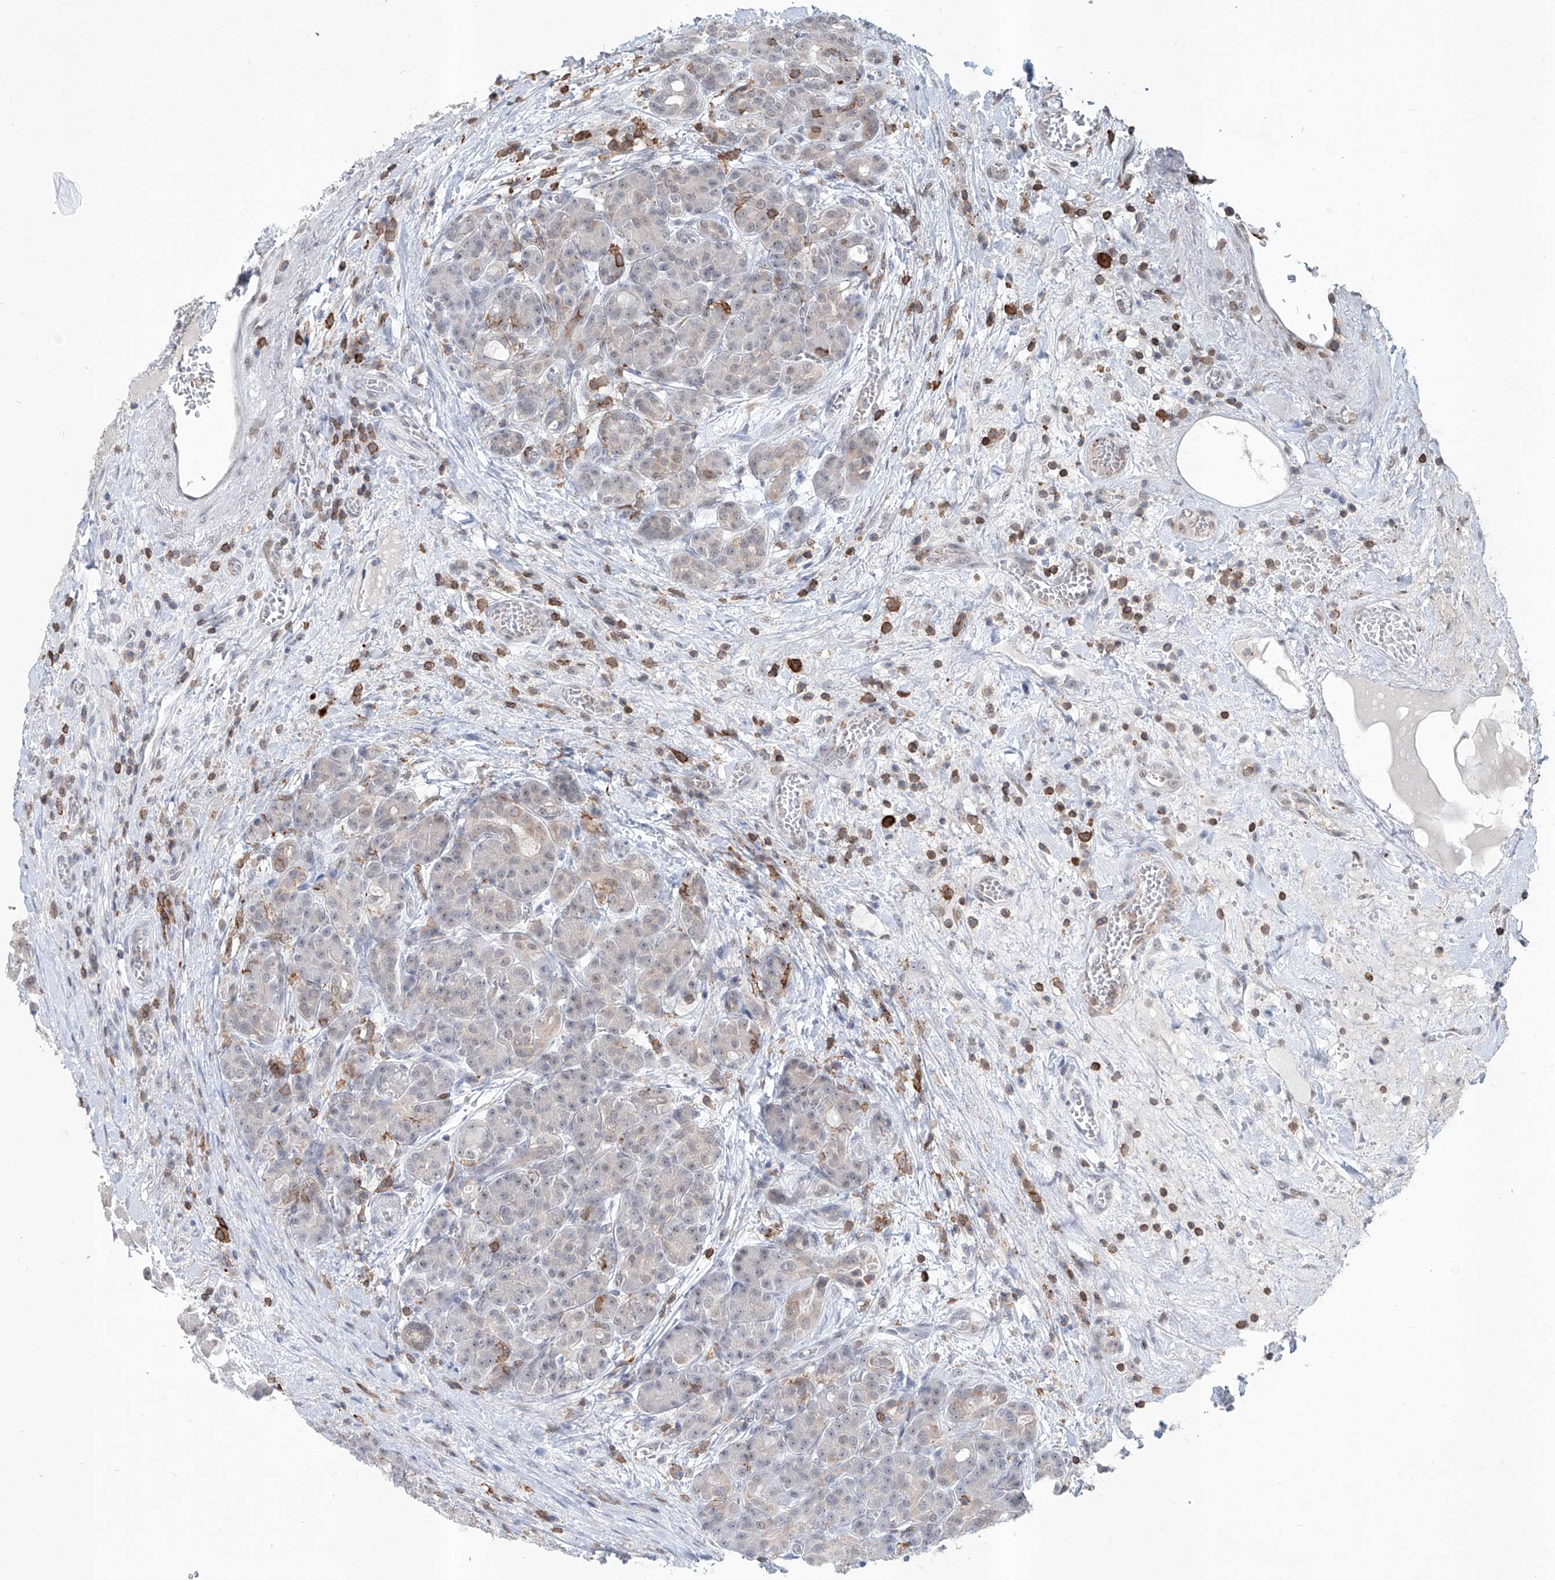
{"staining": {"intensity": "negative", "quantity": "none", "location": "none"}, "tissue": "pancreas", "cell_type": "Exocrine glandular cells", "image_type": "normal", "snomed": [{"axis": "morphology", "description": "Normal tissue, NOS"}, {"axis": "topography", "description": "Pancreas"}], "caption": "Micrograph shows no significant protein expression in exocrine glandular cells of unremarkable pancreas. (Immunohistochemistry (ihc), brightfield microscopy, high magnification).", "gene": "ZBTB48", "patient": {"sex": "male", "age": 63}}